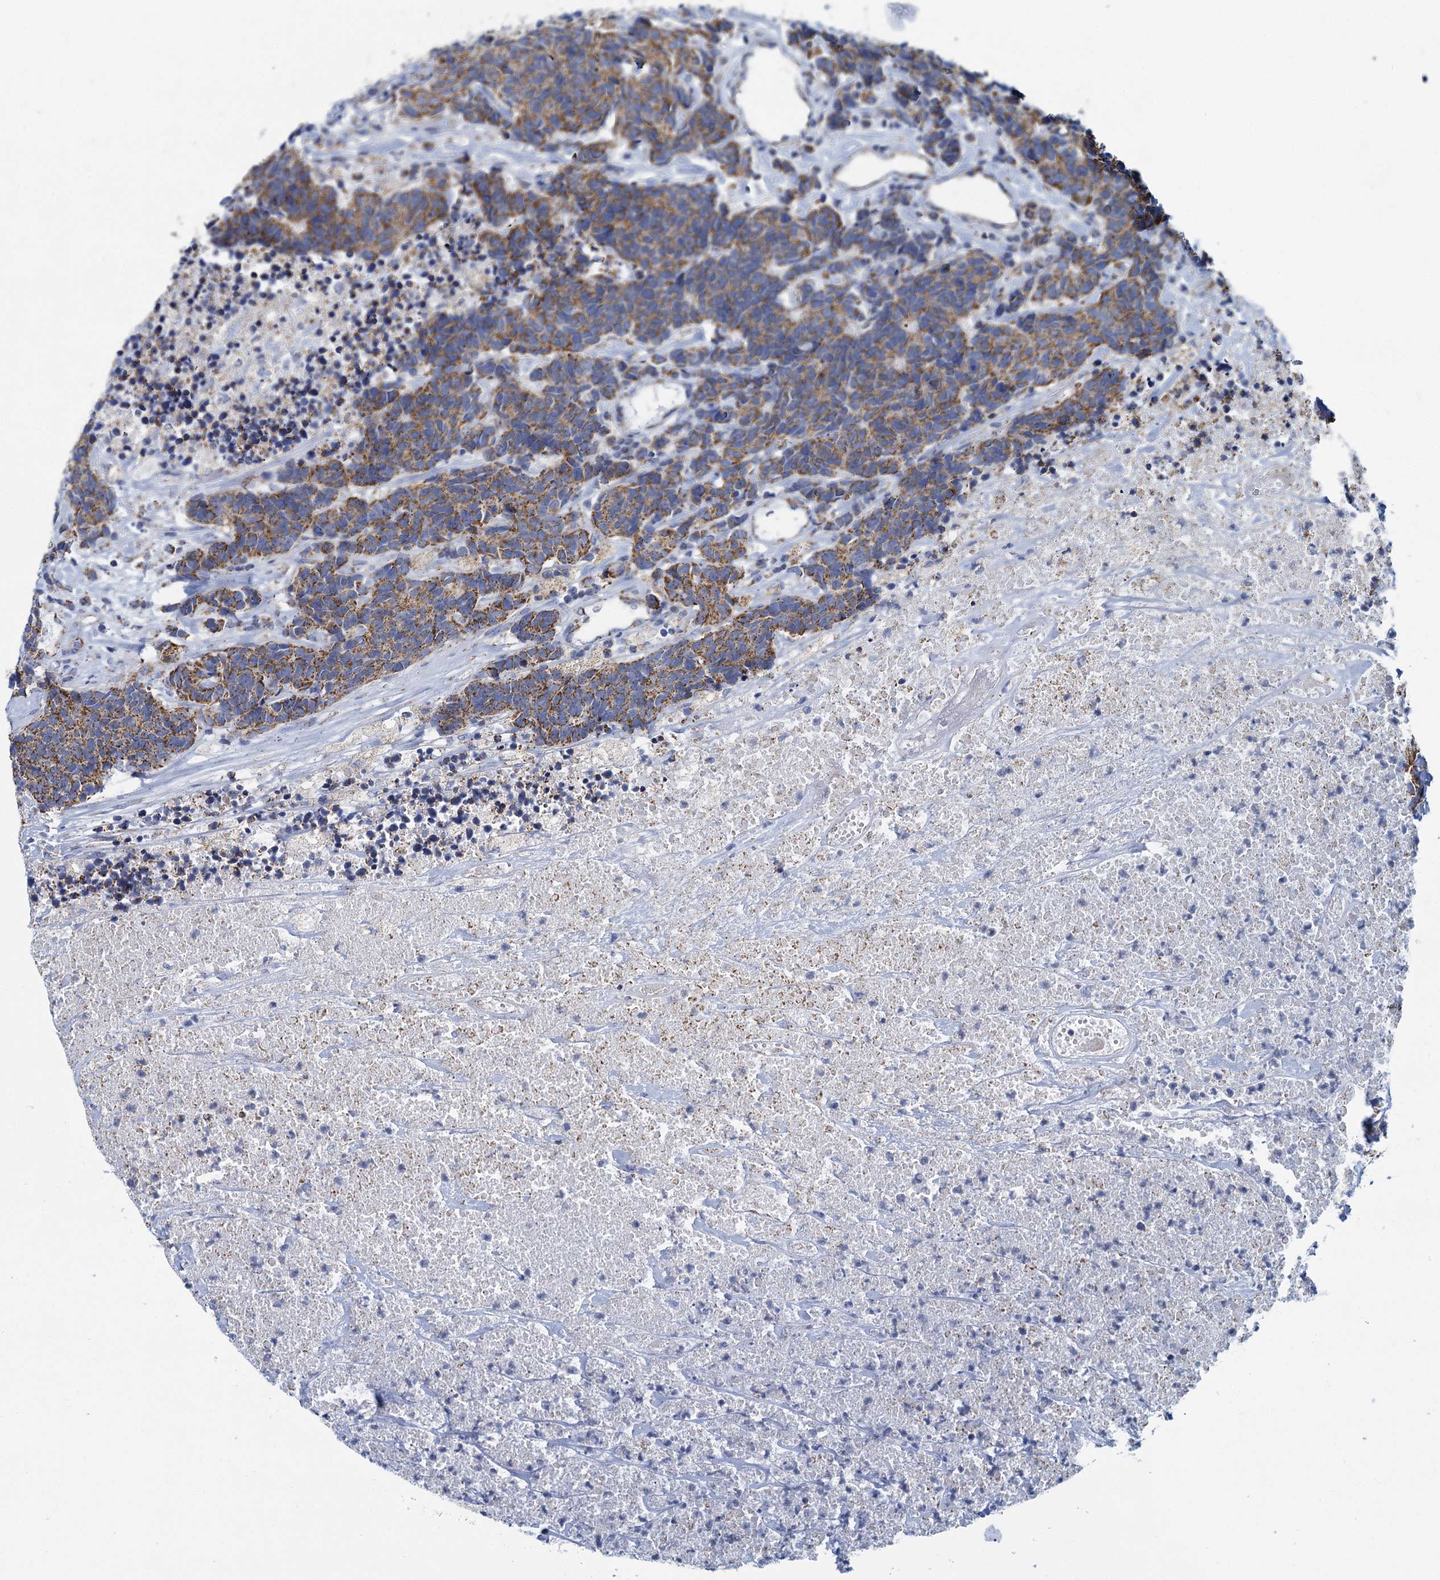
{"staining": {"intensity": "moderate", "quantity": ">75%", "location": "cytoplasmic/membranous"}, "tissue": "carcinoid", "cell_type": "Tumor cells", "image_type": "cancer", "snomed": [{"axis": "morphology", "description": "Carcinoma, NOS"}, {"axis": "morphology", "description": "Carcinoid, malignant, NOS"}, {"axis": "topography", "description": "Urinary bladder"}], "caption": "The immunohistochemical stain labels moderate cytoplasmic/membranous expression in tumor cells of carcinoid tissue. Using DAB (3,3'-diaminobenzidine) (brown) and hematoxylin (blue) stains, captured at high magnification using brightfield microscopy.", "gene": "CCP110", "patient": {"sex": "male", "age": 57}}